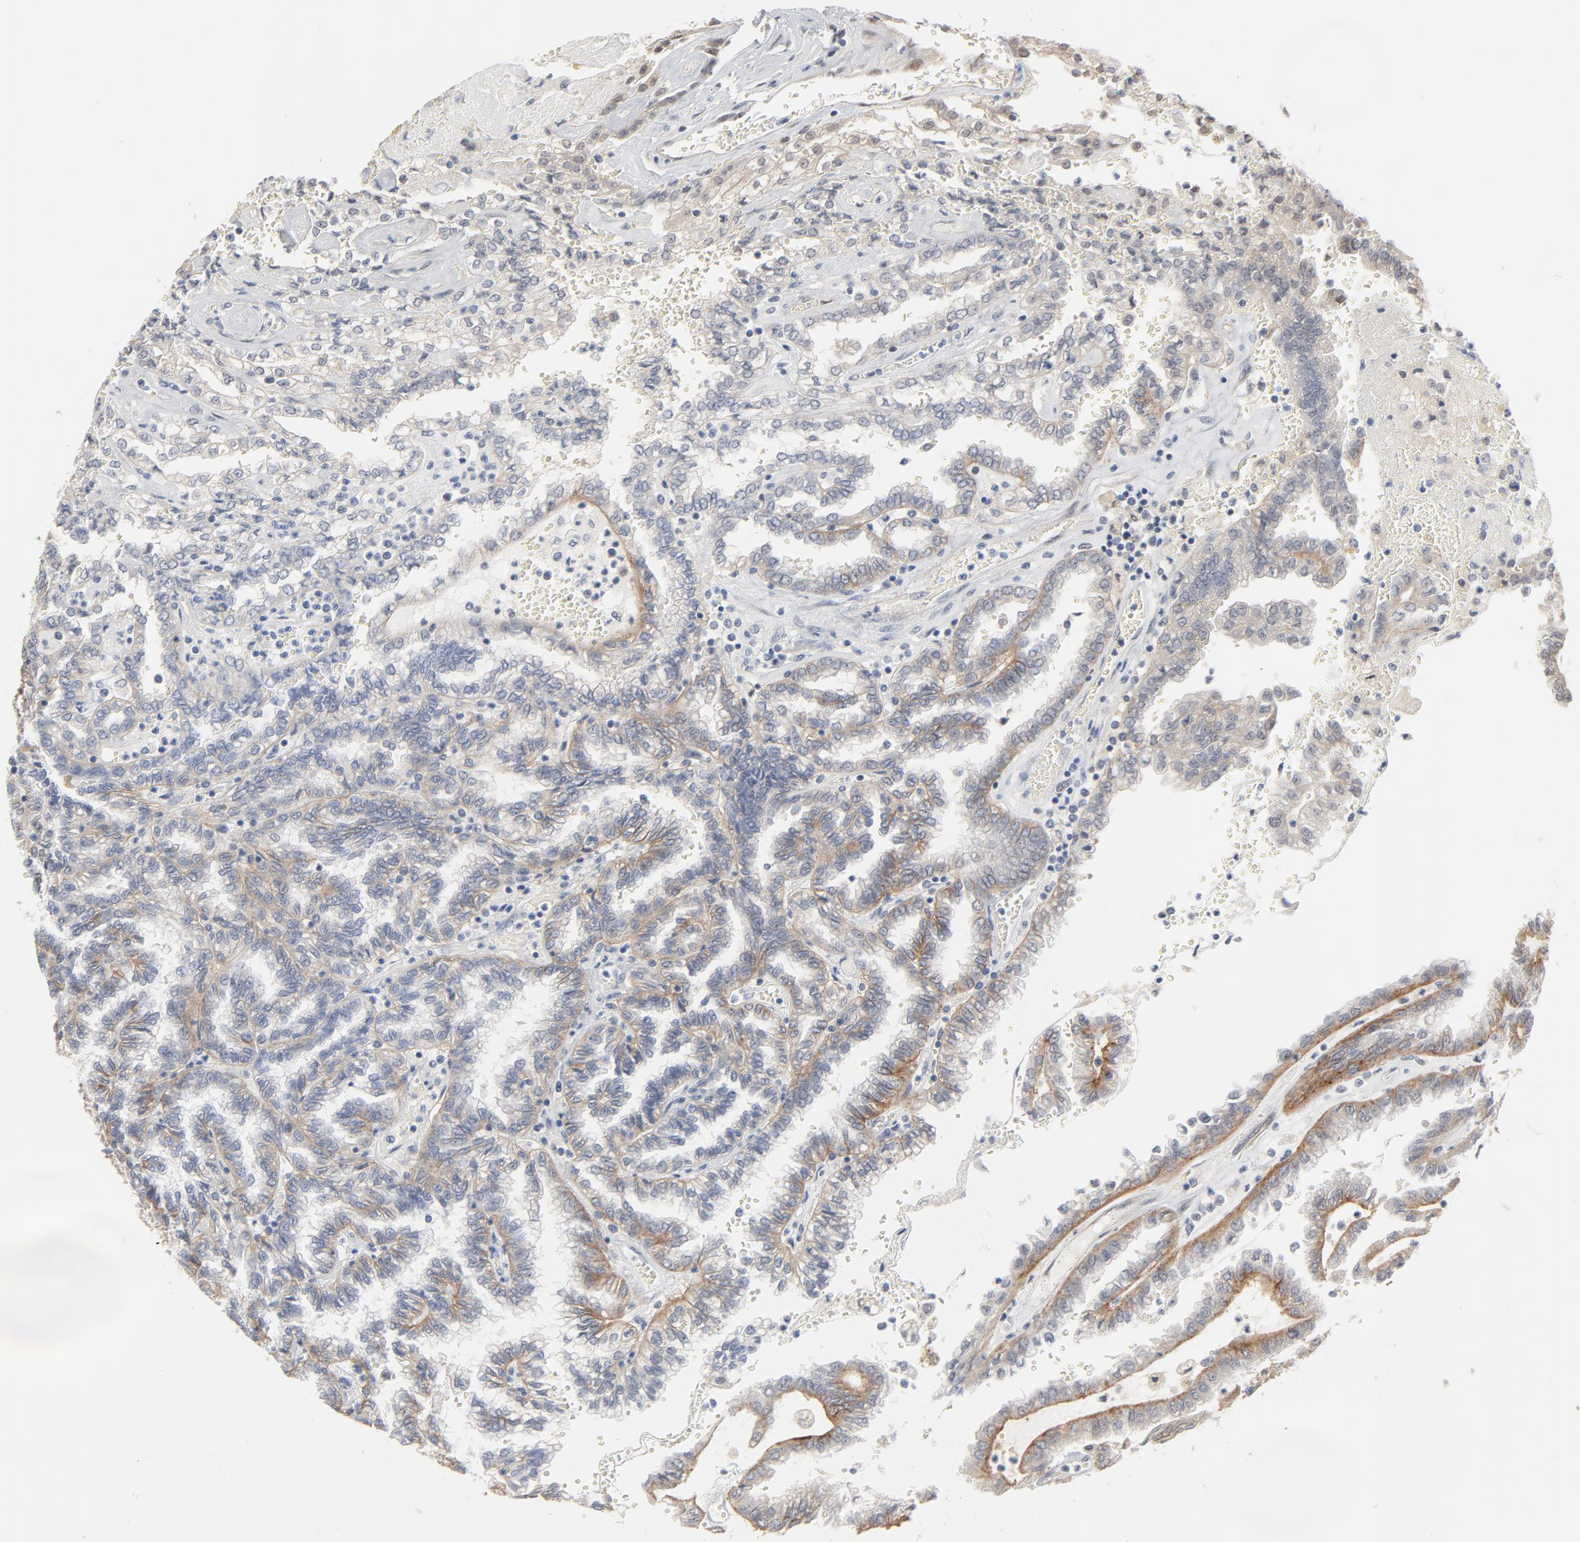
{"staining": {"intensity": "weak", "quantity": "25%-75%", "location": "cytoplasmic/membranous"}, "tissue": "renal cancer", "cell_type": "Tumor cells", "image_type": "cancer", "snomed": [{"axis": "morphology", "description": "Inflammation, NOS"}, {"axis": "morphology", "description": "Adenocarcinoma, NOS"}, {"axis": "topography", "description": "Kidney"}], "caption": "Renal adenocarcinoma stained with a protein marker demonstrates weak staining in tumor cells.", "gene": "EPCAM", "patient": {"sex": "male", "age": 68}}